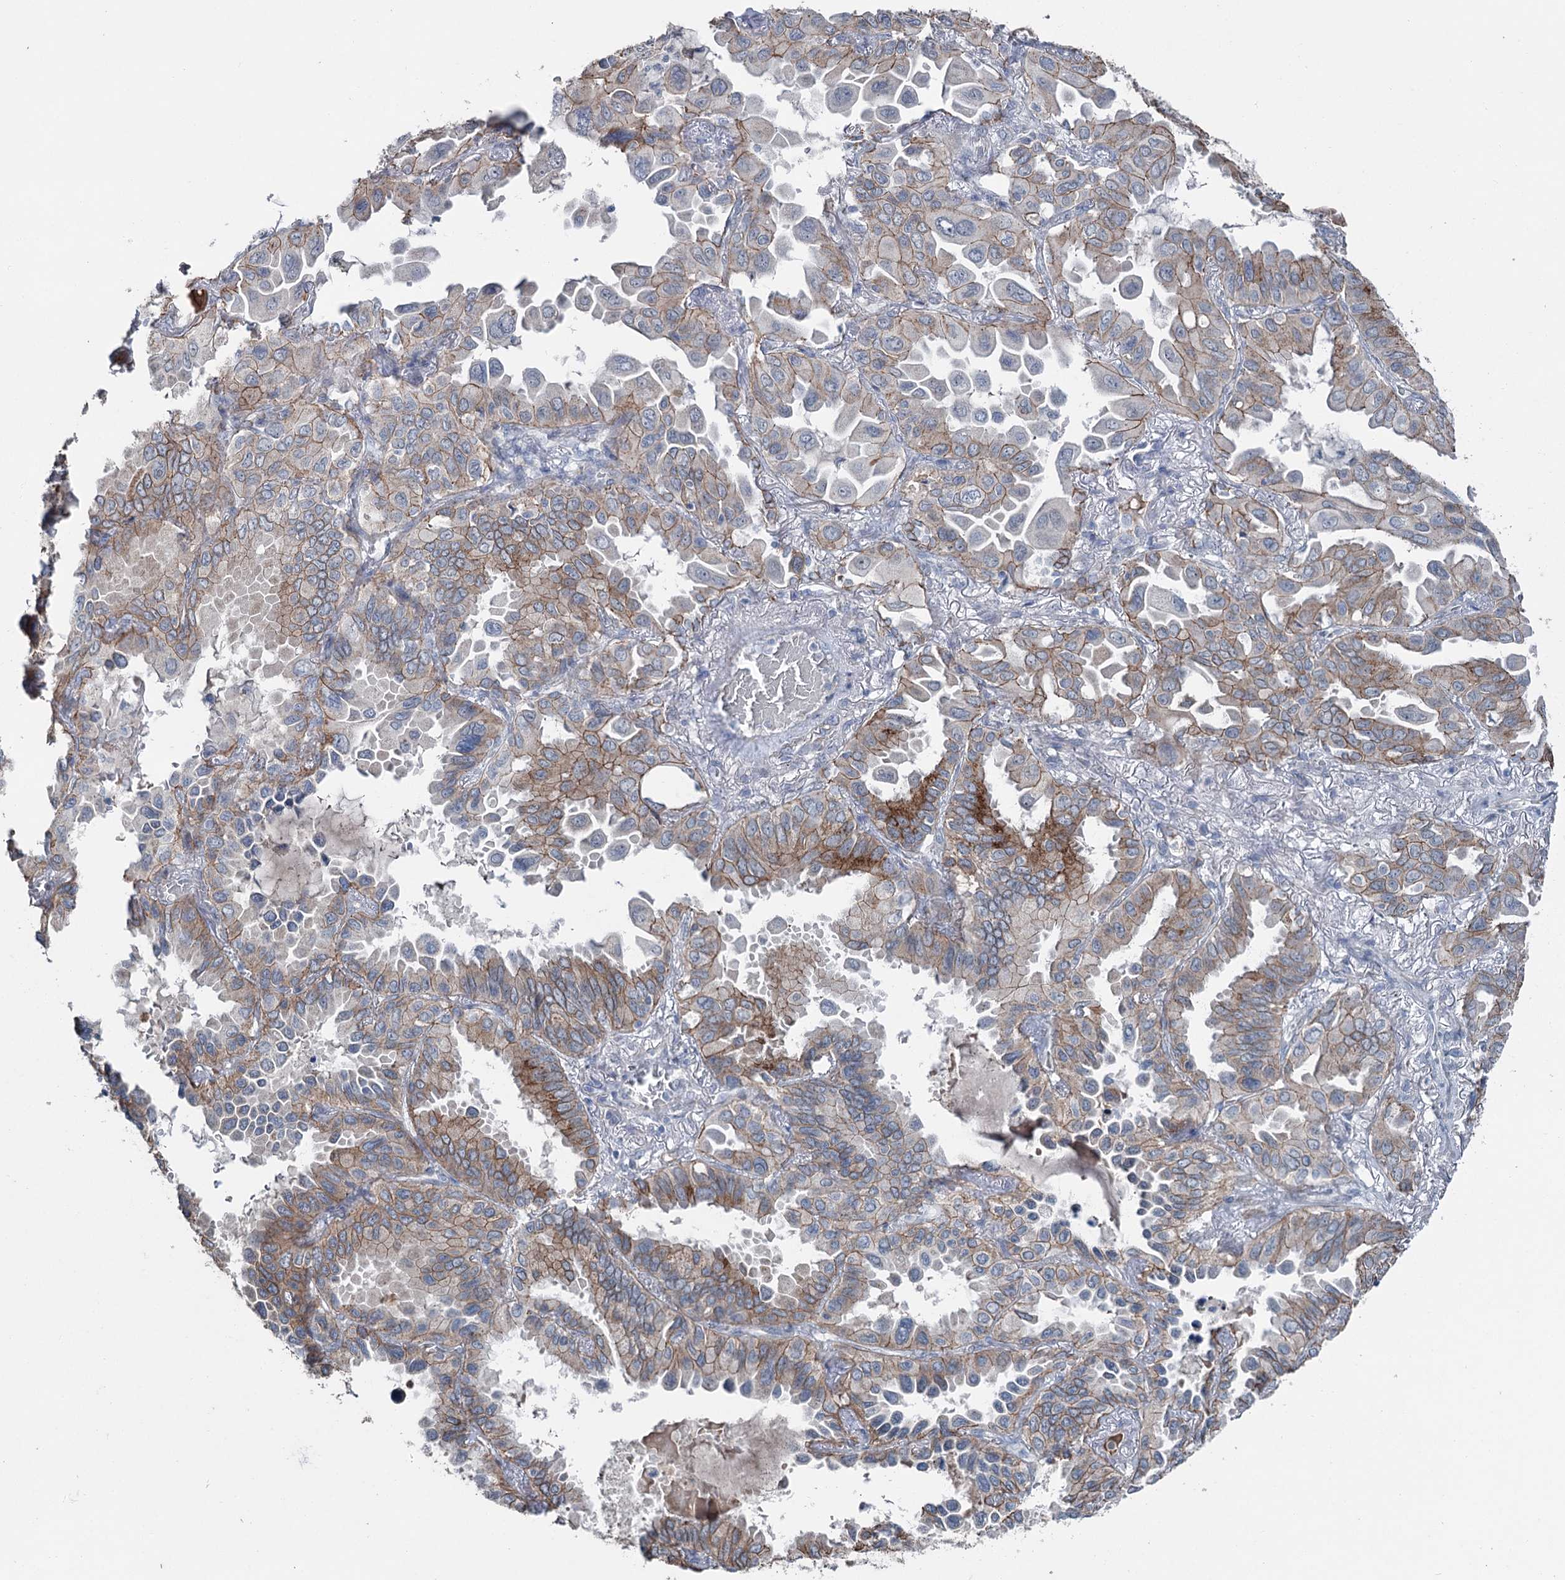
{"staining": {"intensity": "moderate", "quantity": ">75%", "location": "cytoplasmic/membranous"}, "tissue": "lung cancer", "cell_type": "Tumor cells", "image_type": "cancer", "snomed": [{"axis": "morphology", "description": "Adenocarcinoma, NOS"}, {"axis": "topography", "description": "Lung"}], "caption": "Moderate cytoplasmic/membranous positivity is appreciated in about >75% of tumor cells in lung adenocarcinoma. The staining was performed using DAB to visualize the protein expression in brown, while the nuclei were stained in blue with hematoxylin (Magnification: 20x).", "gene": "FAM120B", "patient": {"sex": "male", "age": 64}}